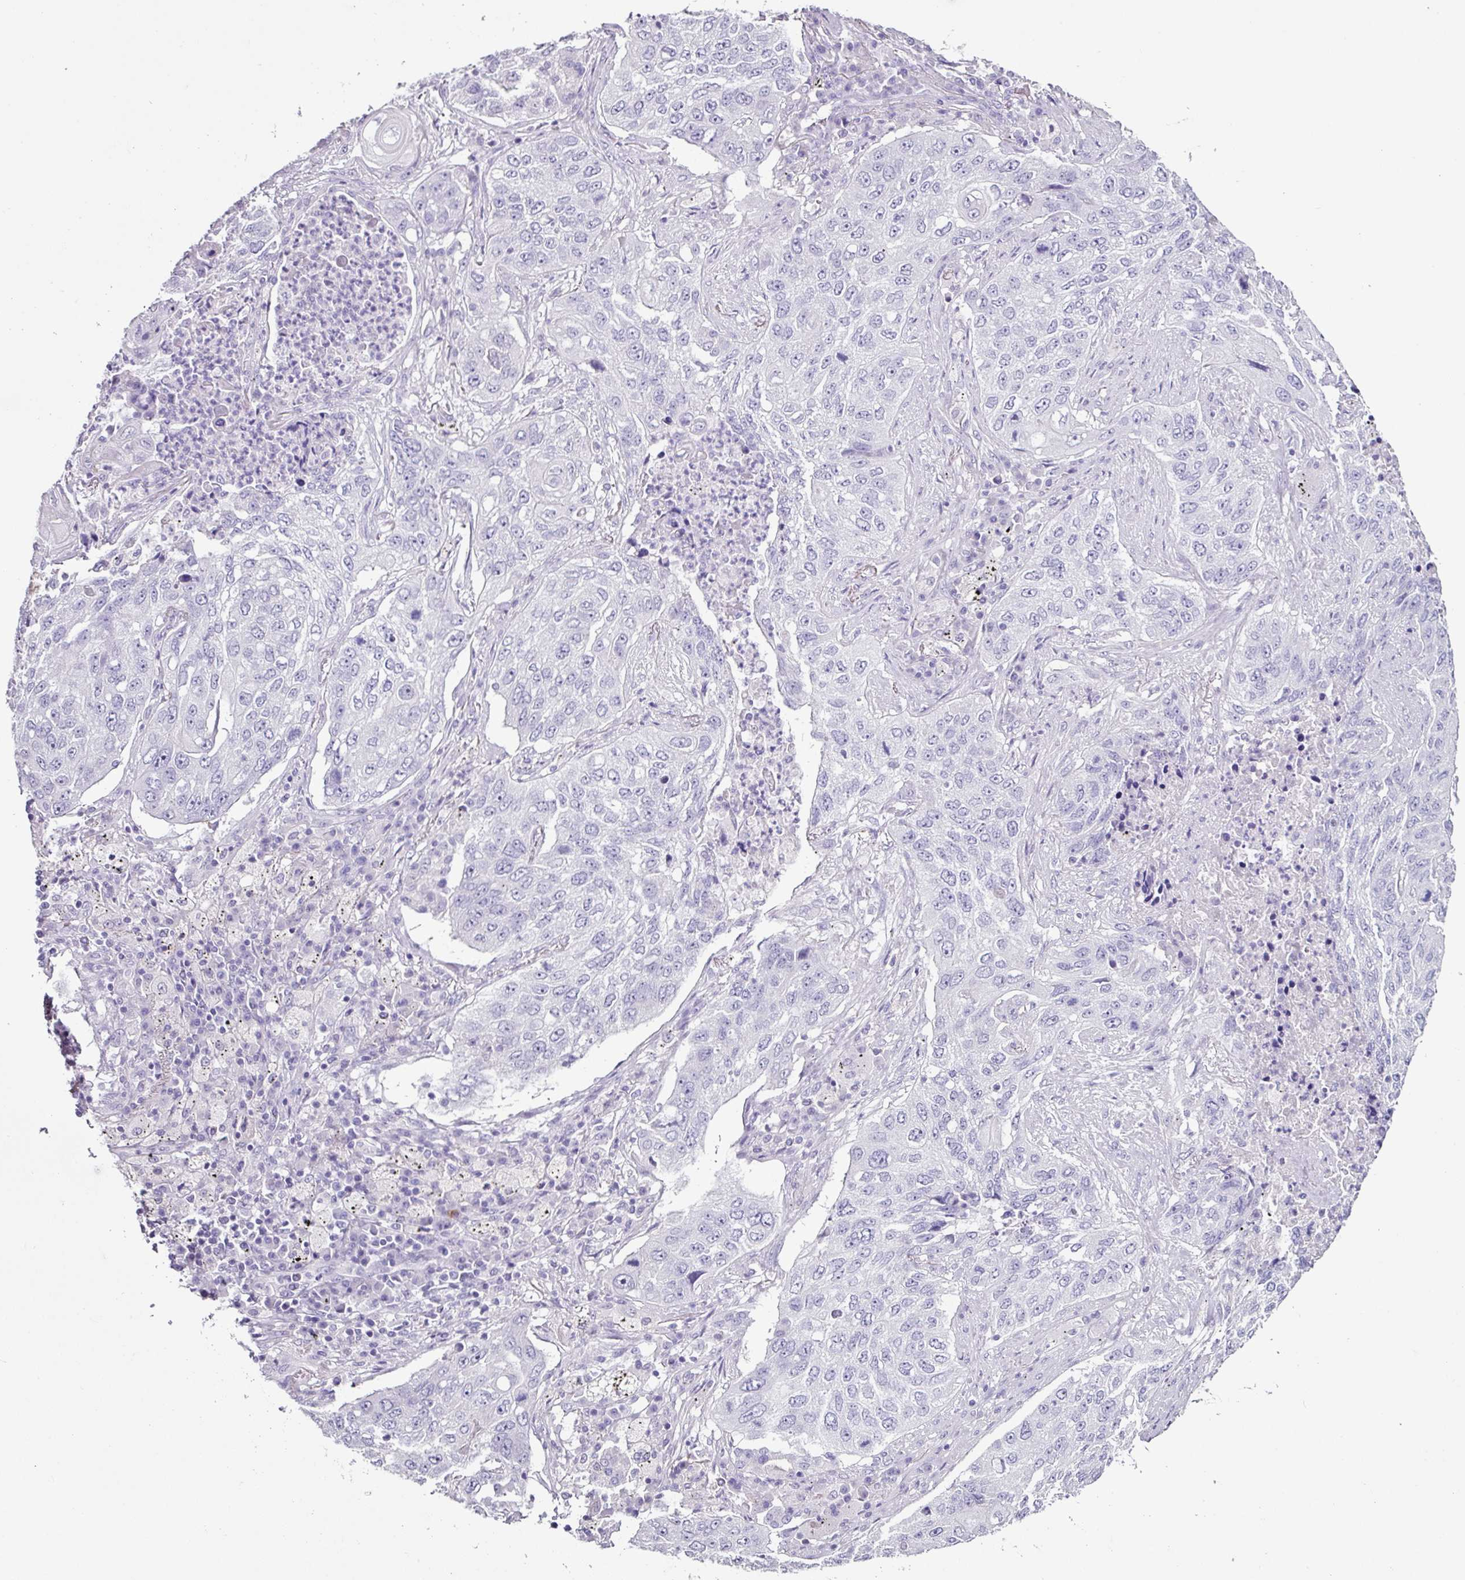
{"staining": {"intensity": "negative", "quantity": "none", "location": "none"}, "tissue": "lung cancer", "cell_type": "Tumor cells", "image_type": "cancer", "snomed": [{"axis": "morphology", "description": "Squamous cell carcinoma, NOS"}, {"axis": "topography", "description": "Lung"}], "caption": "Human squamous cell carcinoma (lung) stained for a protein using immunohistochemistry (IHC) reveals no staining in tumor cells.", "gene": "GLP2R", "patient": {"sex": "female", "age": 63}}